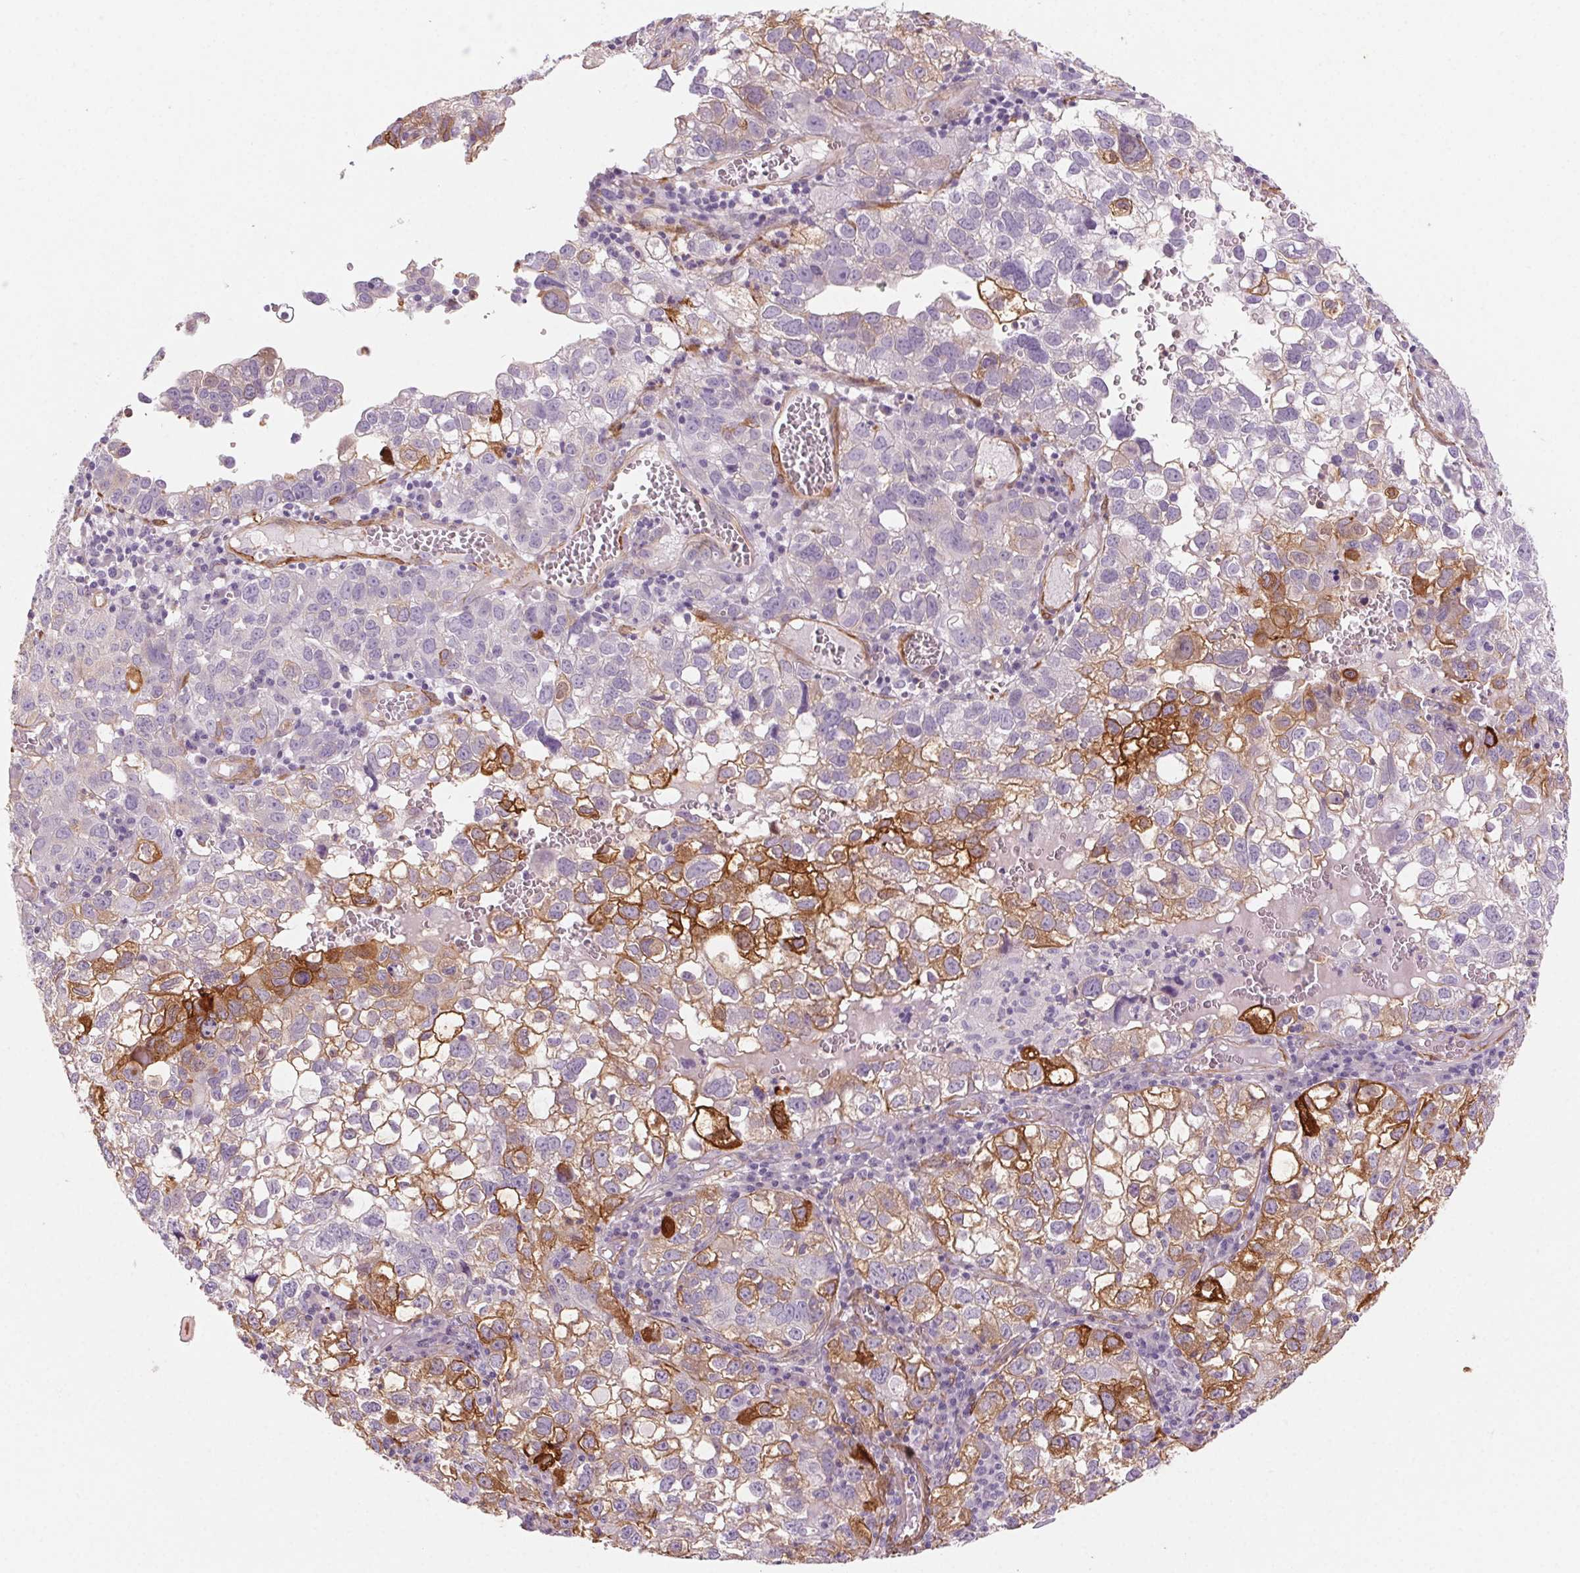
{"staining": {"intensity": "moderate", "quantity": "25%-75%", "location": "cytoplasmic/membranous"}, "tissue": "cervical cancer", "cell_type": "Tumor cells", "image_type": "cancer", "snomed": [{"axis": "morphology", "description": "Squamous cell carcinoma, NOS"}, {"axis": "topography", "description": "Cervix"}], "caption": "Immunohistochemistry (DAB) staining of cervical cancer (squamous cell carcinoma) reveals moderate cytoplasmic/membranous protein expression in about 25%-75% of tumor cells.", "gene": "GPX8", "patient": {"sex": "female", "age": 55}}